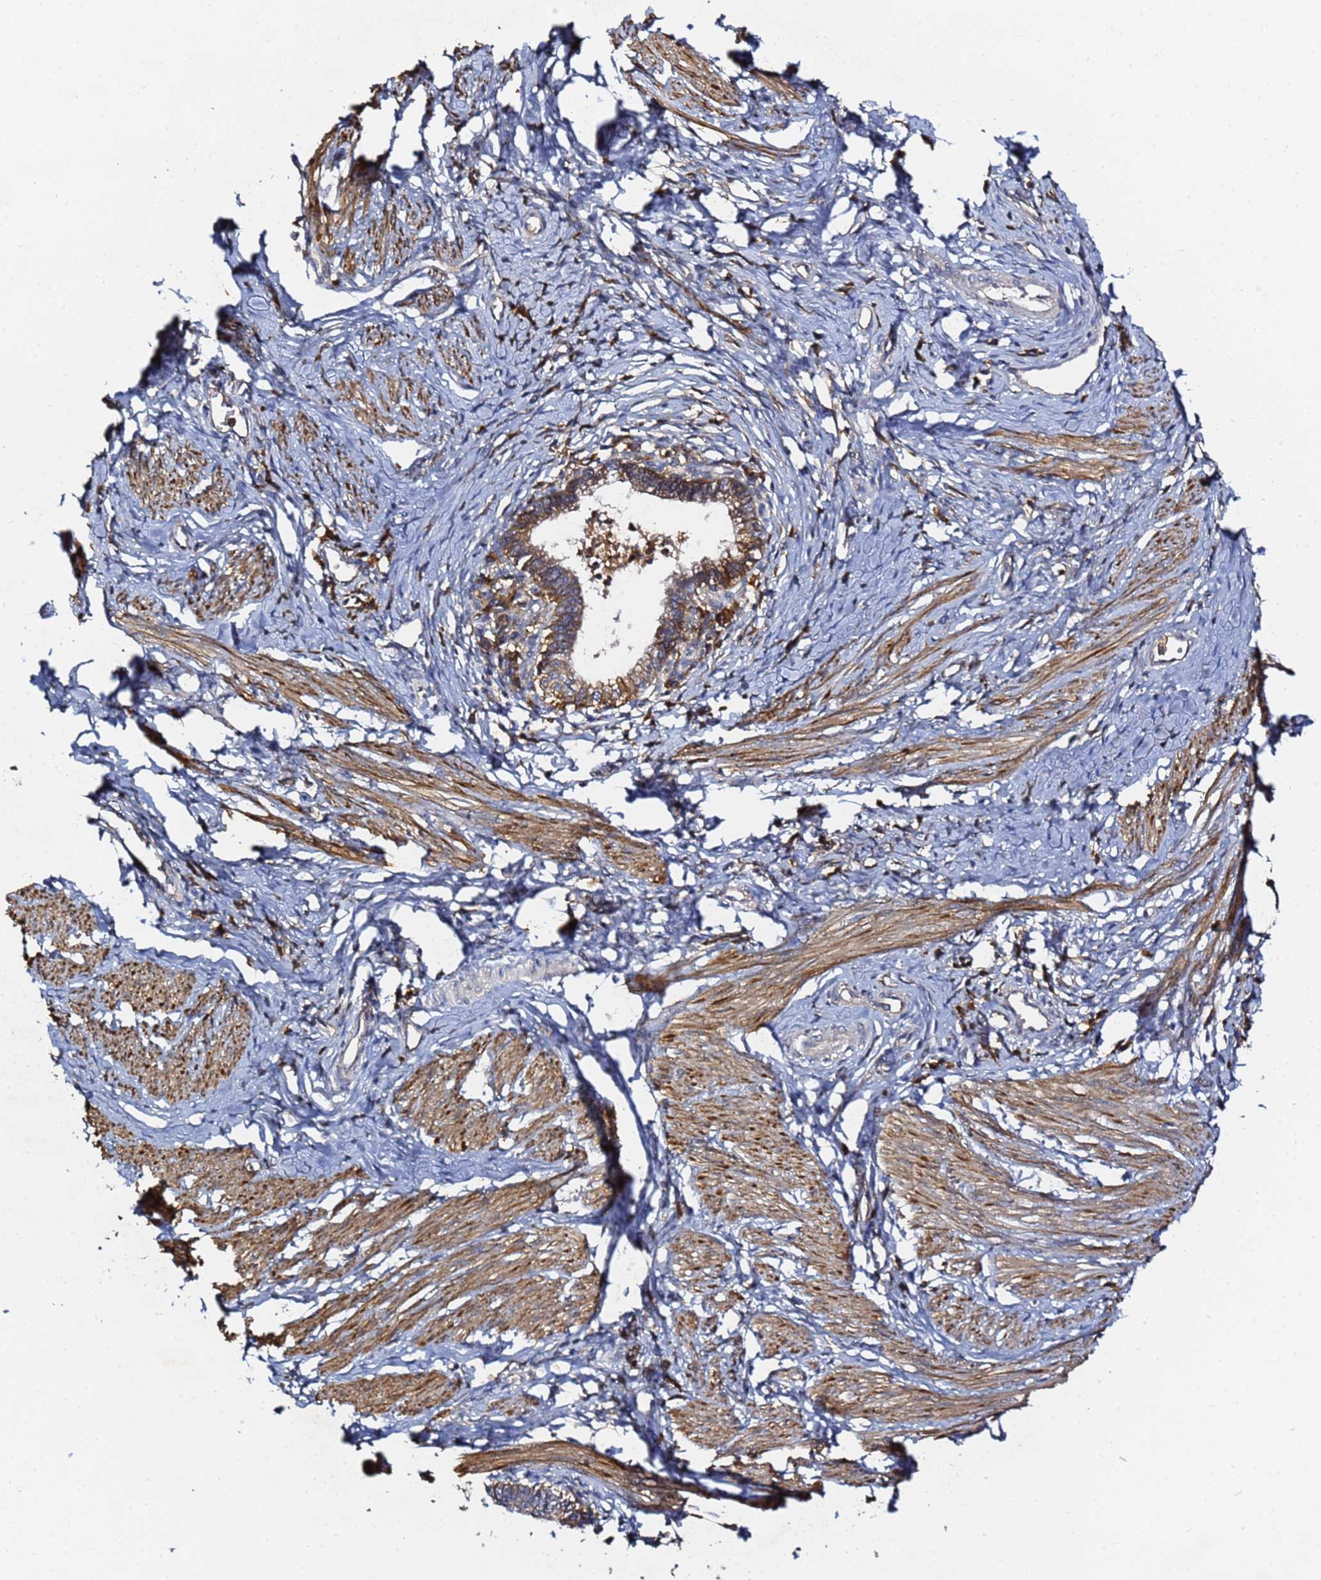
{"staining": {"intensity": "moderate", "quantity": ">75%", "location": "cytoplasmic/membranous"}, "tissue": "cervical cancer", "cell_type": "Tumor cells", "image_type": "cancer", "snomed": [{"axis": "morphology", "description": "Adenocarcinoma, NOS"}, {"axis": "topography", "description": "Cervix"}], "caption": "IHC image of human adenocarcinoma (cervical) stained for a protein (brown), which shows medium levels of moderate cytoplasmic/membranous positivity in about >75% of tumor cells.", "gene": "LRRC69", "patient": {"sex": "female", "age": 36}}